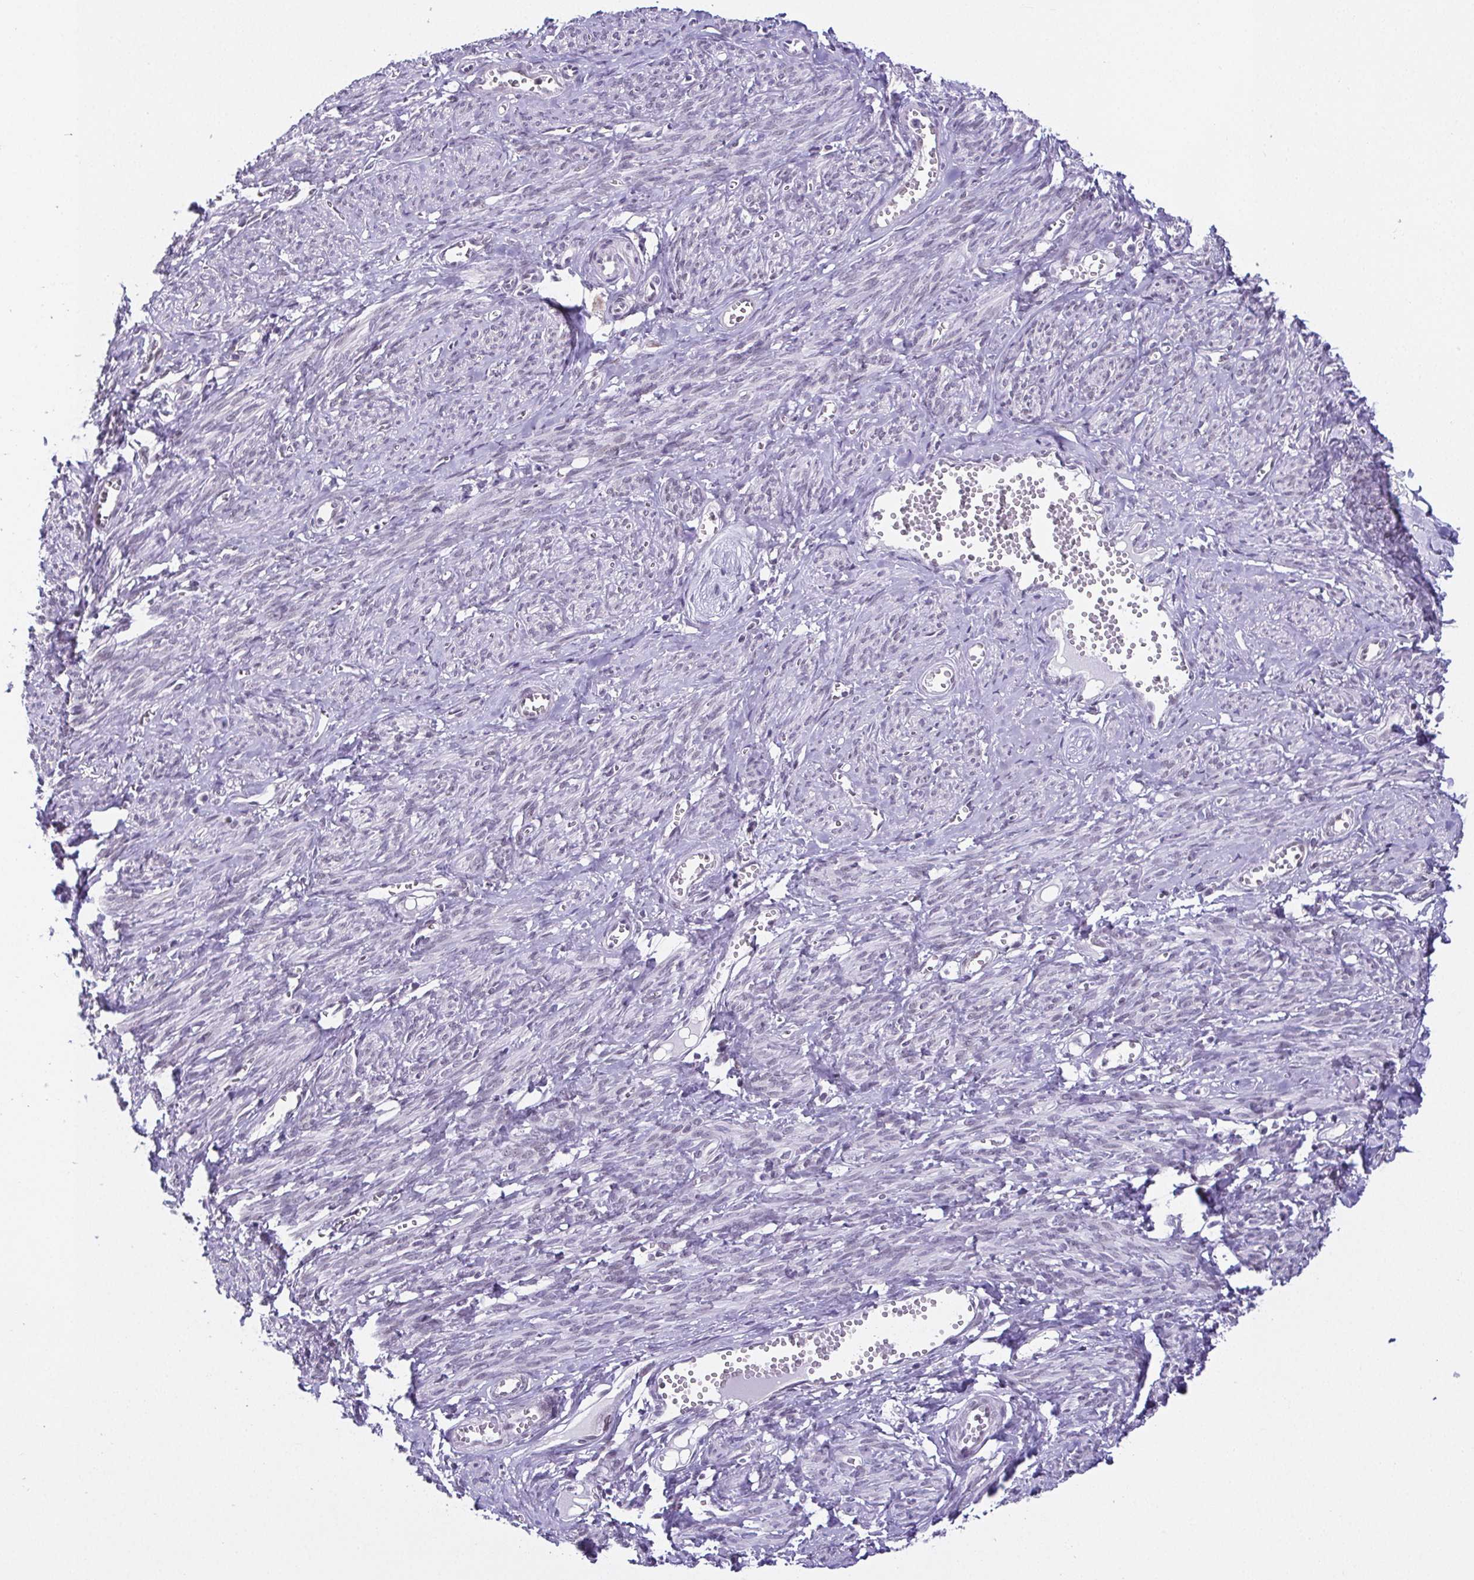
{"staining": {"intensity": "negative", "quantity": "none", "location": "none"}, "tissue": "smooth muscle", "cell_type": "Smooth muscle cells", "image_type": "normal", "snomed": [{"axis": "morphology", "description": "Normal tissue, NOS"}, {"axis": "topography", "description": "Smooth muscle"}], "caption": "A high-resolution histopathology image shows IHC staining of unremarkable smooth muscle, which displays no significant staining in smooth muscle cells.", "gene": "RBM3", "patient": {"sex": "female", "age": 65}}